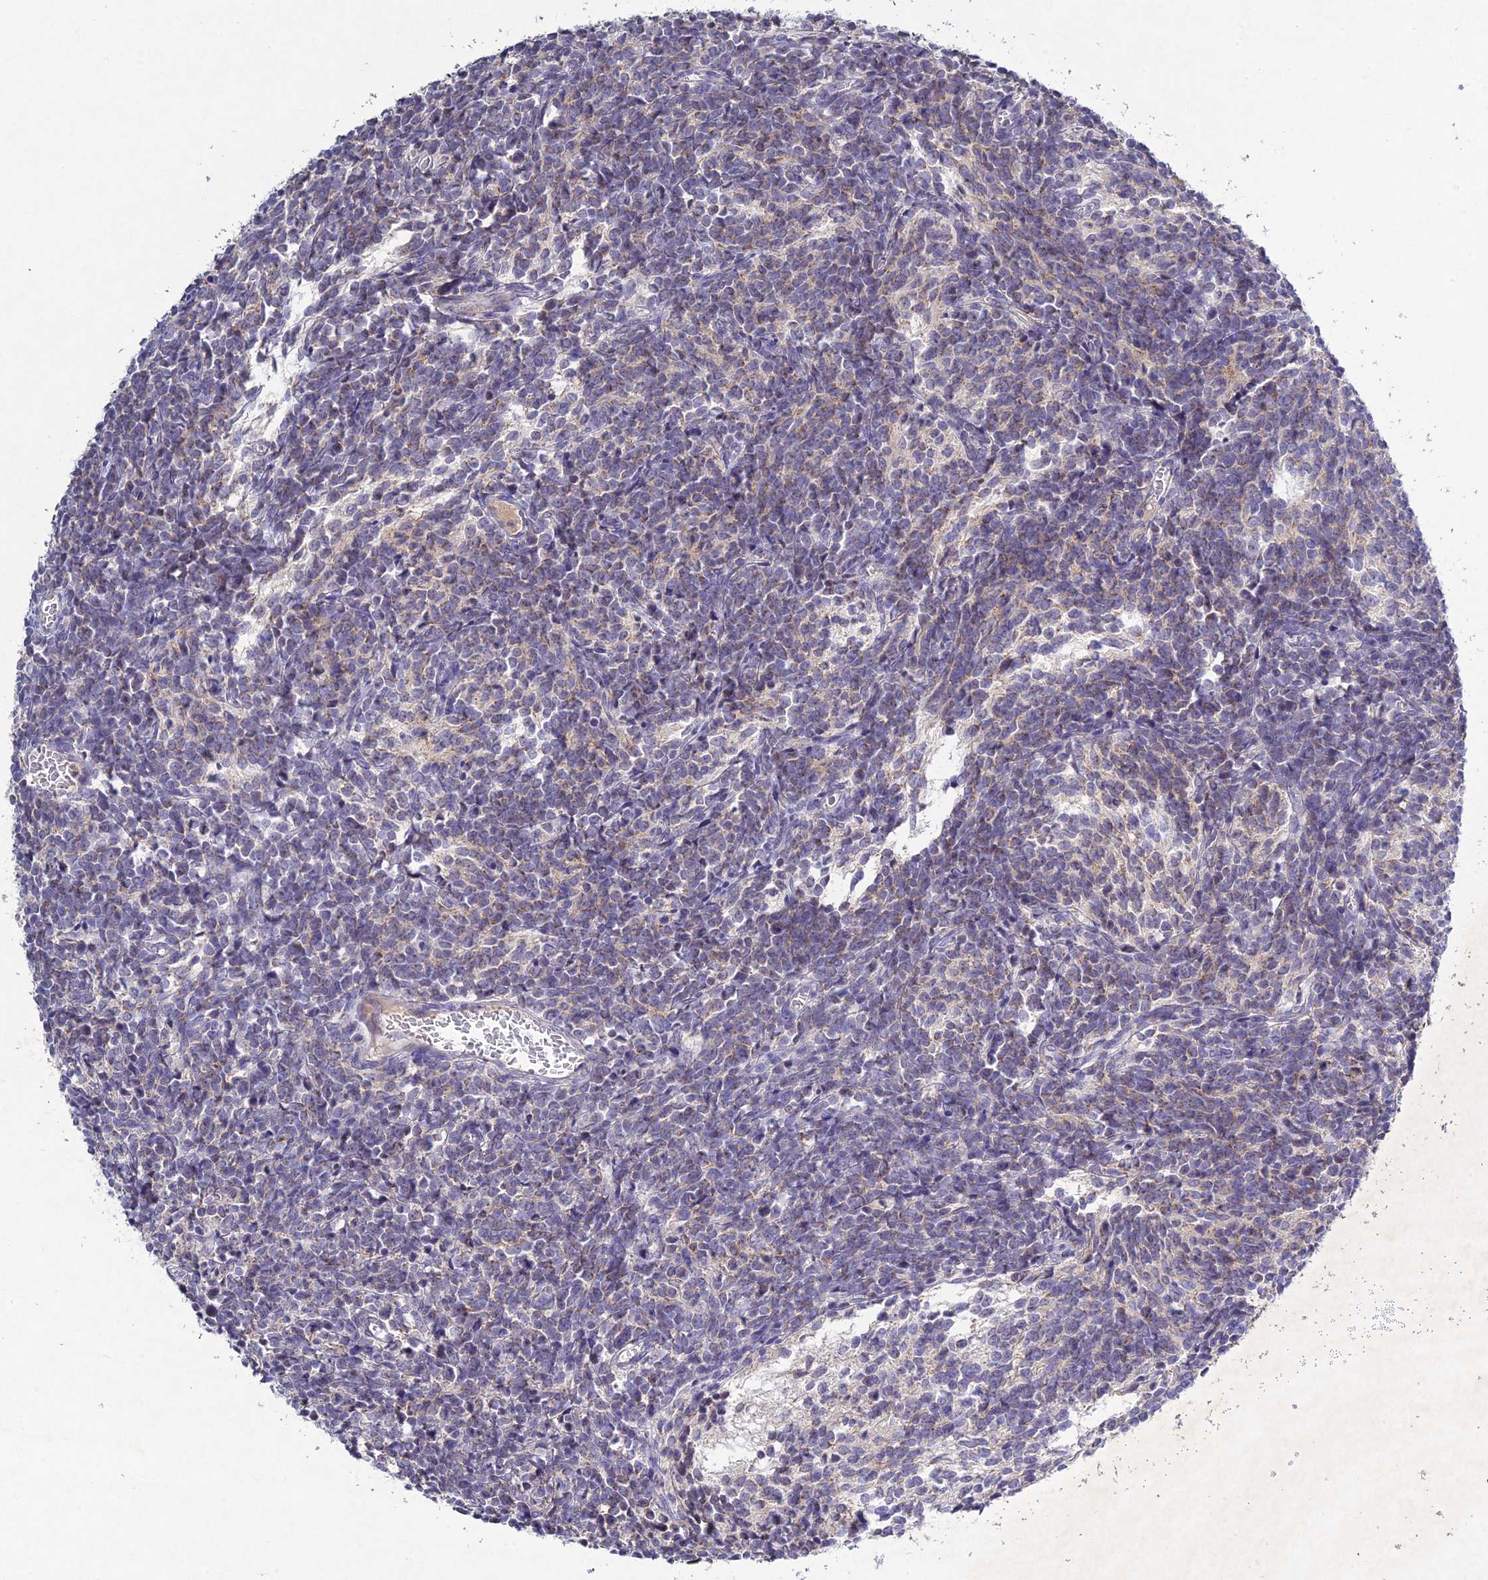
{"staining": {"intensity": "negative", "quantity": "none", "location": "none"}, "tissue": "glioma", "cell_type": "Tumor cells", "image_type": "cancer", "snomed": [{"axis": "morphology", "description": "Glioma, malignant, Low grade"}, {"axis": "topography", "description": "Brain"}], "caption": "Photomicrograph shows no protein staining in tumor cells of malignant glioma (low-grade) tissue. (DAB immunohistochemistry (IHC), high magnification).", "gene": "CHST5", "patient": {"sex": "female", "age": 1}}